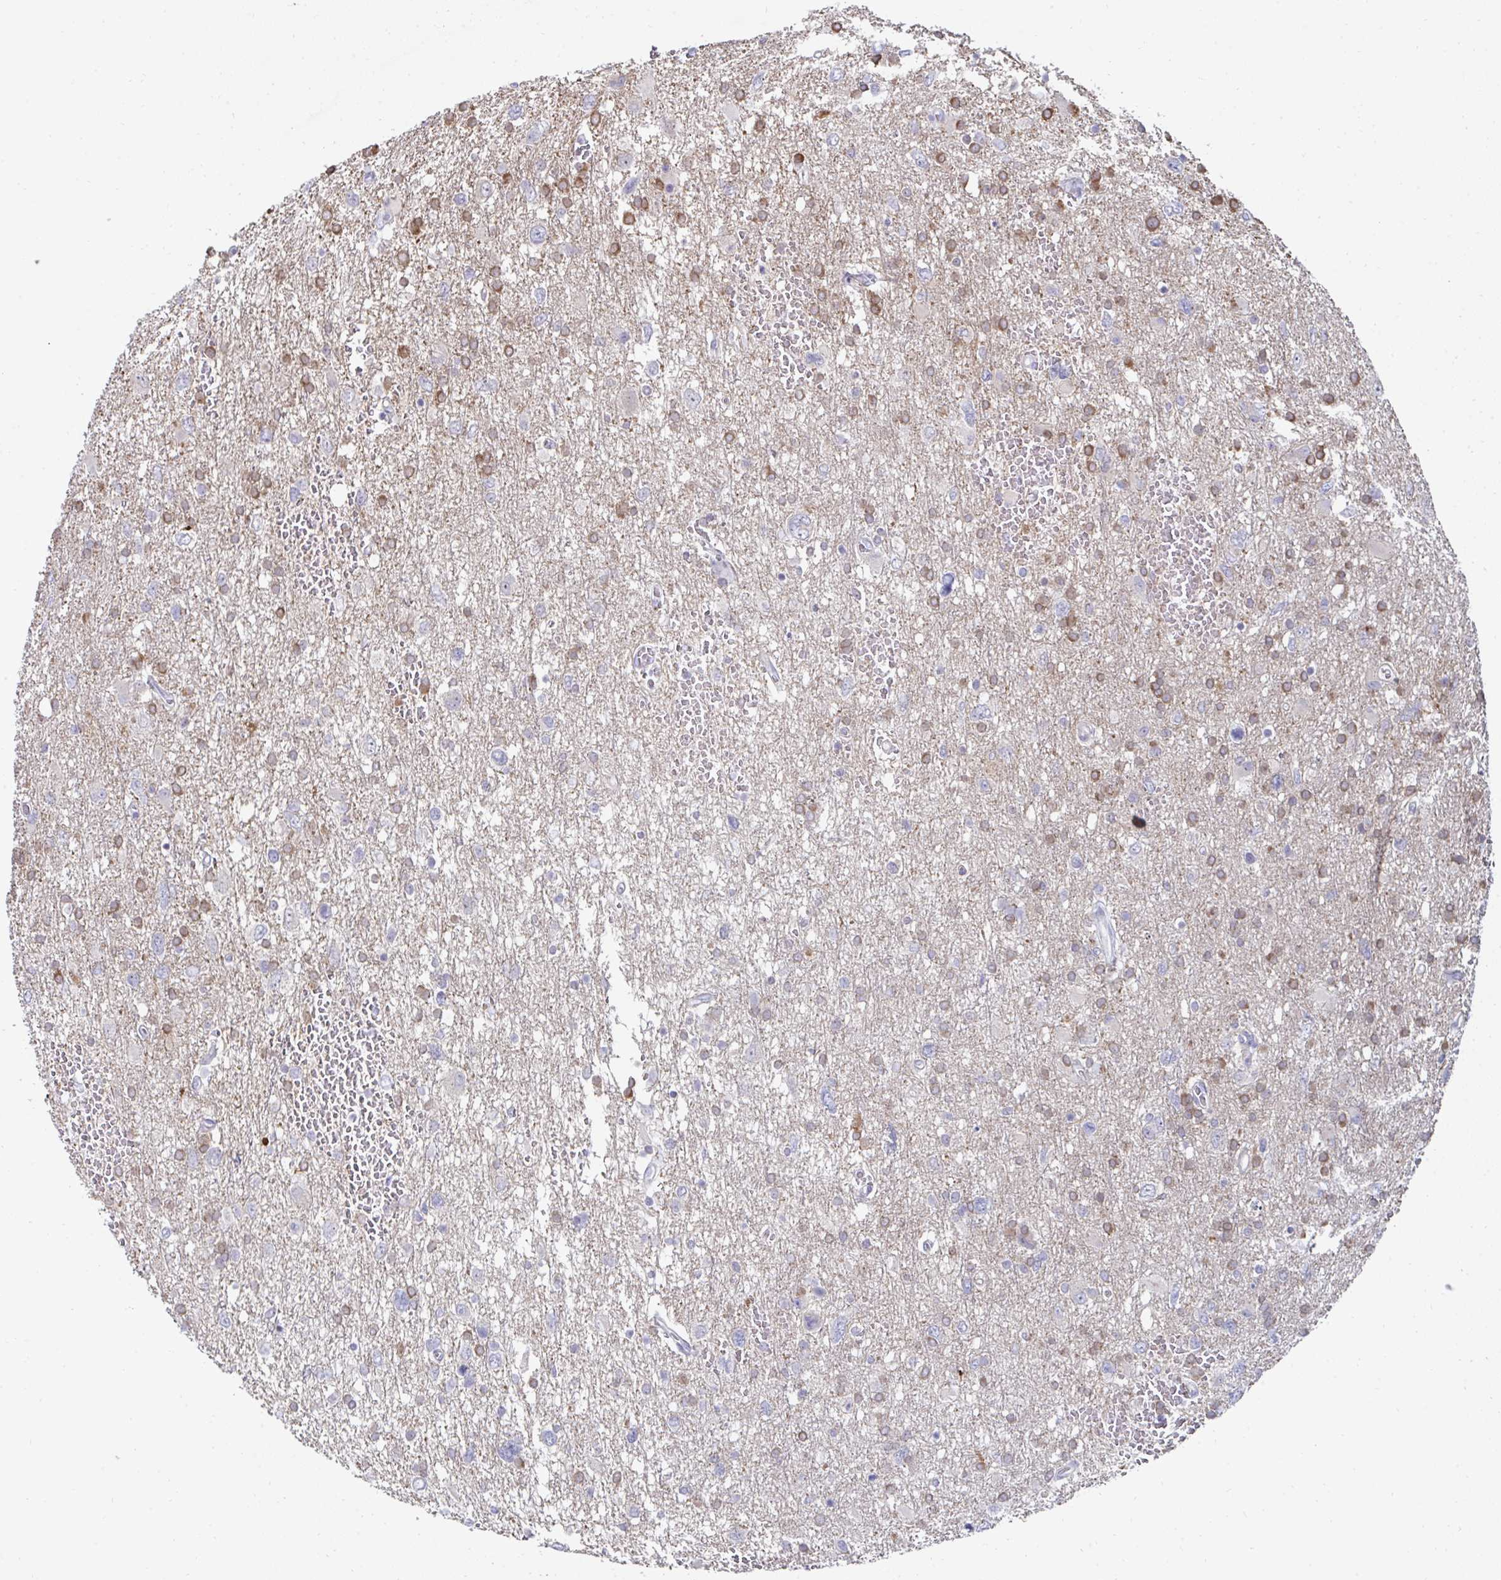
{"staining": {"intensity": "moderate", "quantity": "<25%", "location": "cytoplasmic/membranous"}, "tissue": "glioma", "cell_type": "Tumor cells", "image_type": "cancer", "snomed": [{"axis": "morphology", "description": "Glioma, malignant, High grade"}, {"axis": "topography", "description": "Brain"}], "caption": "Approximately <25% of tumor cells in malignant high-grade glioma show moderate cytoplasmic/membranous protein staining as visualized by brown immunohistochemical staining.", "gene": "FBXL13", "patient": {"sex": "male", "age": 61}}